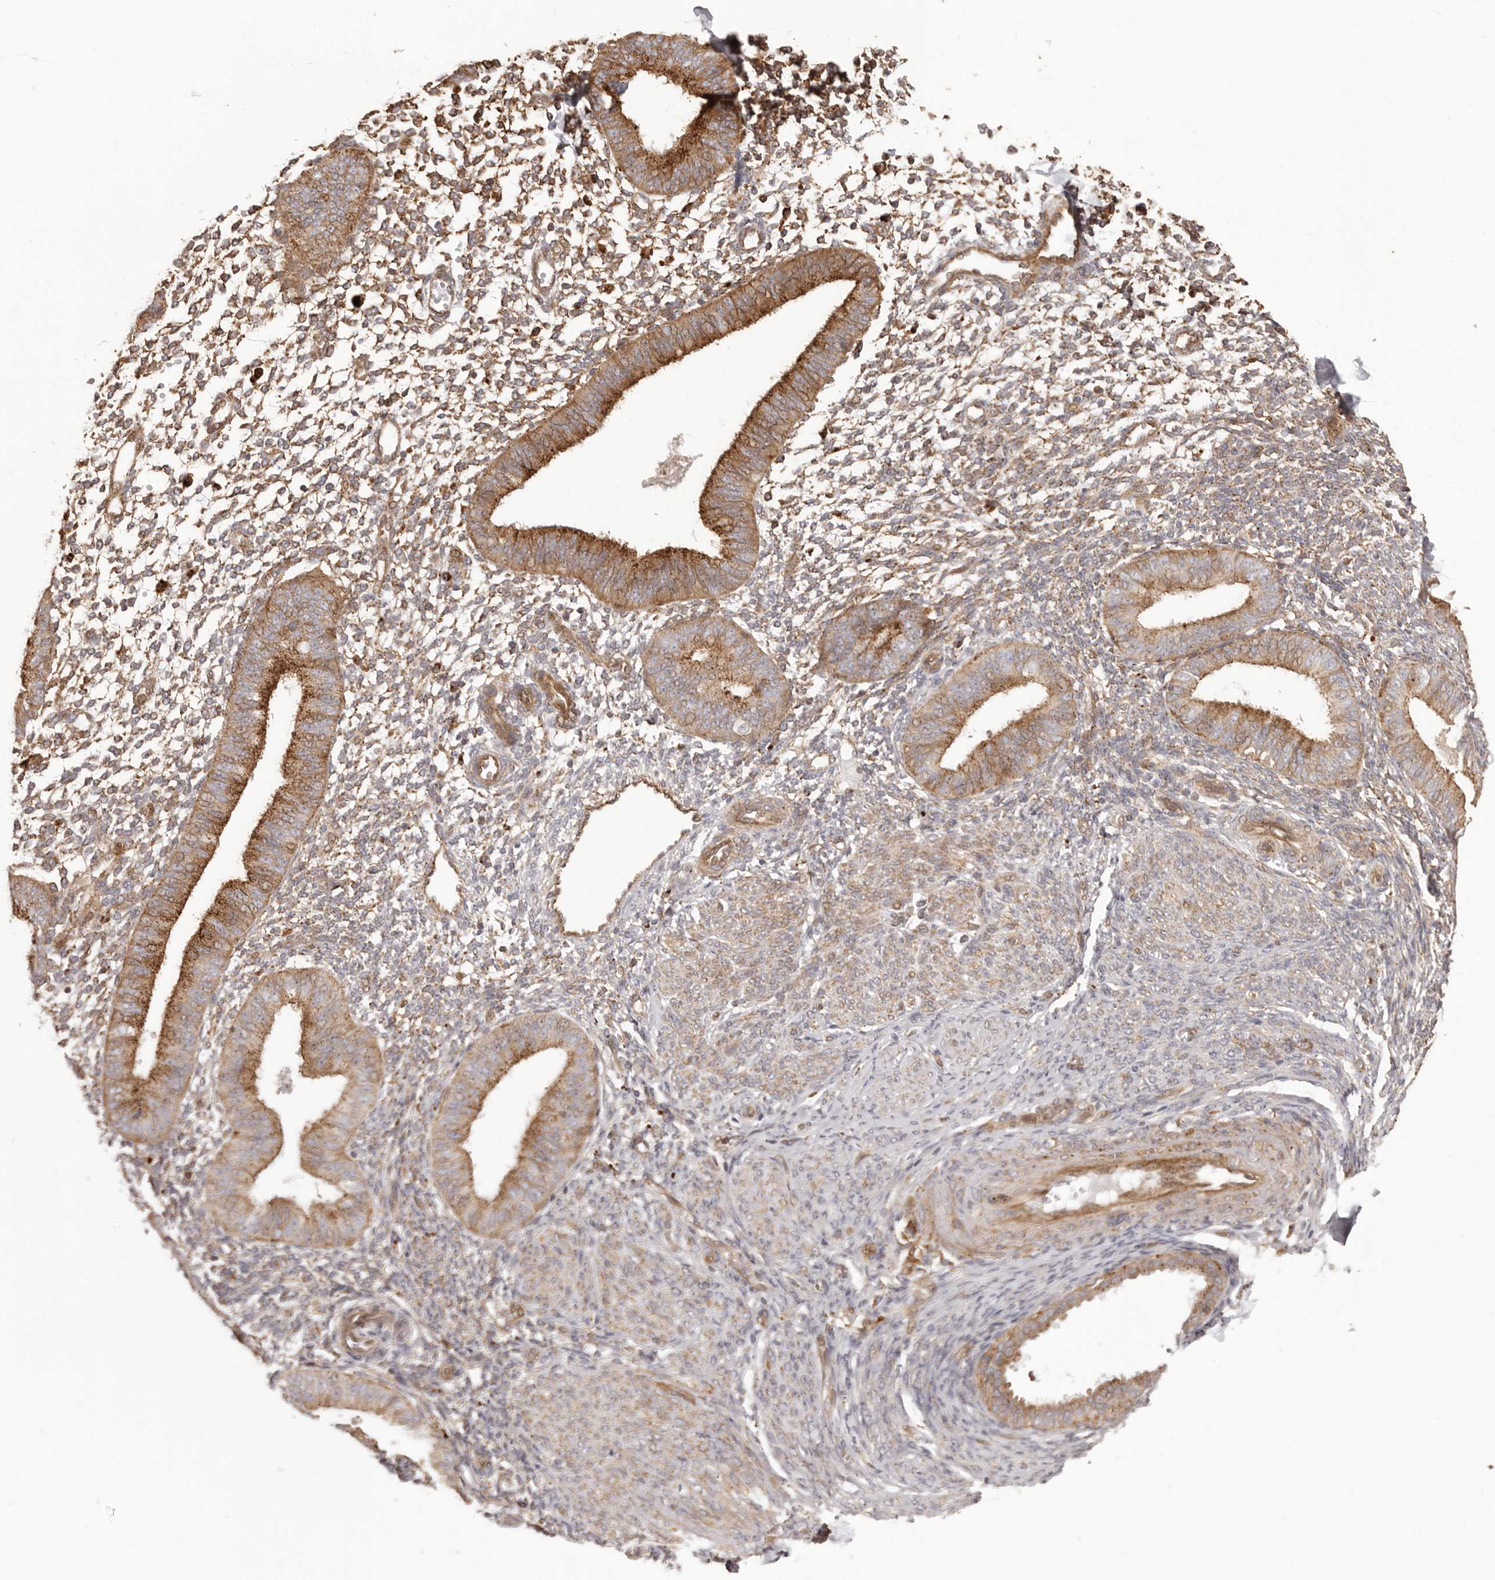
{"staining": {"intensity": "moderate", "quantity": "25%-75%", "location": "cytoplasmic/membranous"}, "tissue": "endometrium", "cell_type": "Cells in endometrial stroma", "image_type": "normal", "snomed": [{"axis": "morphology", "description": "Normal tissue, NOS"}, {"axis": "topography", "description": "Uterus"}, {"axis": "topography", "description": "Endometrium"}], "caption": "High-magnification brightfield microscopy of benign endometrium stained with DAB (brown) and counterstained with hematoxylin (blue). cells in endometrial stroma exhibit moderate cytoplasmic/membranous staining is identified in about25%-75% of cells.", "gene": "NUP43", "patient": {"sex": "female", "age": 48}}